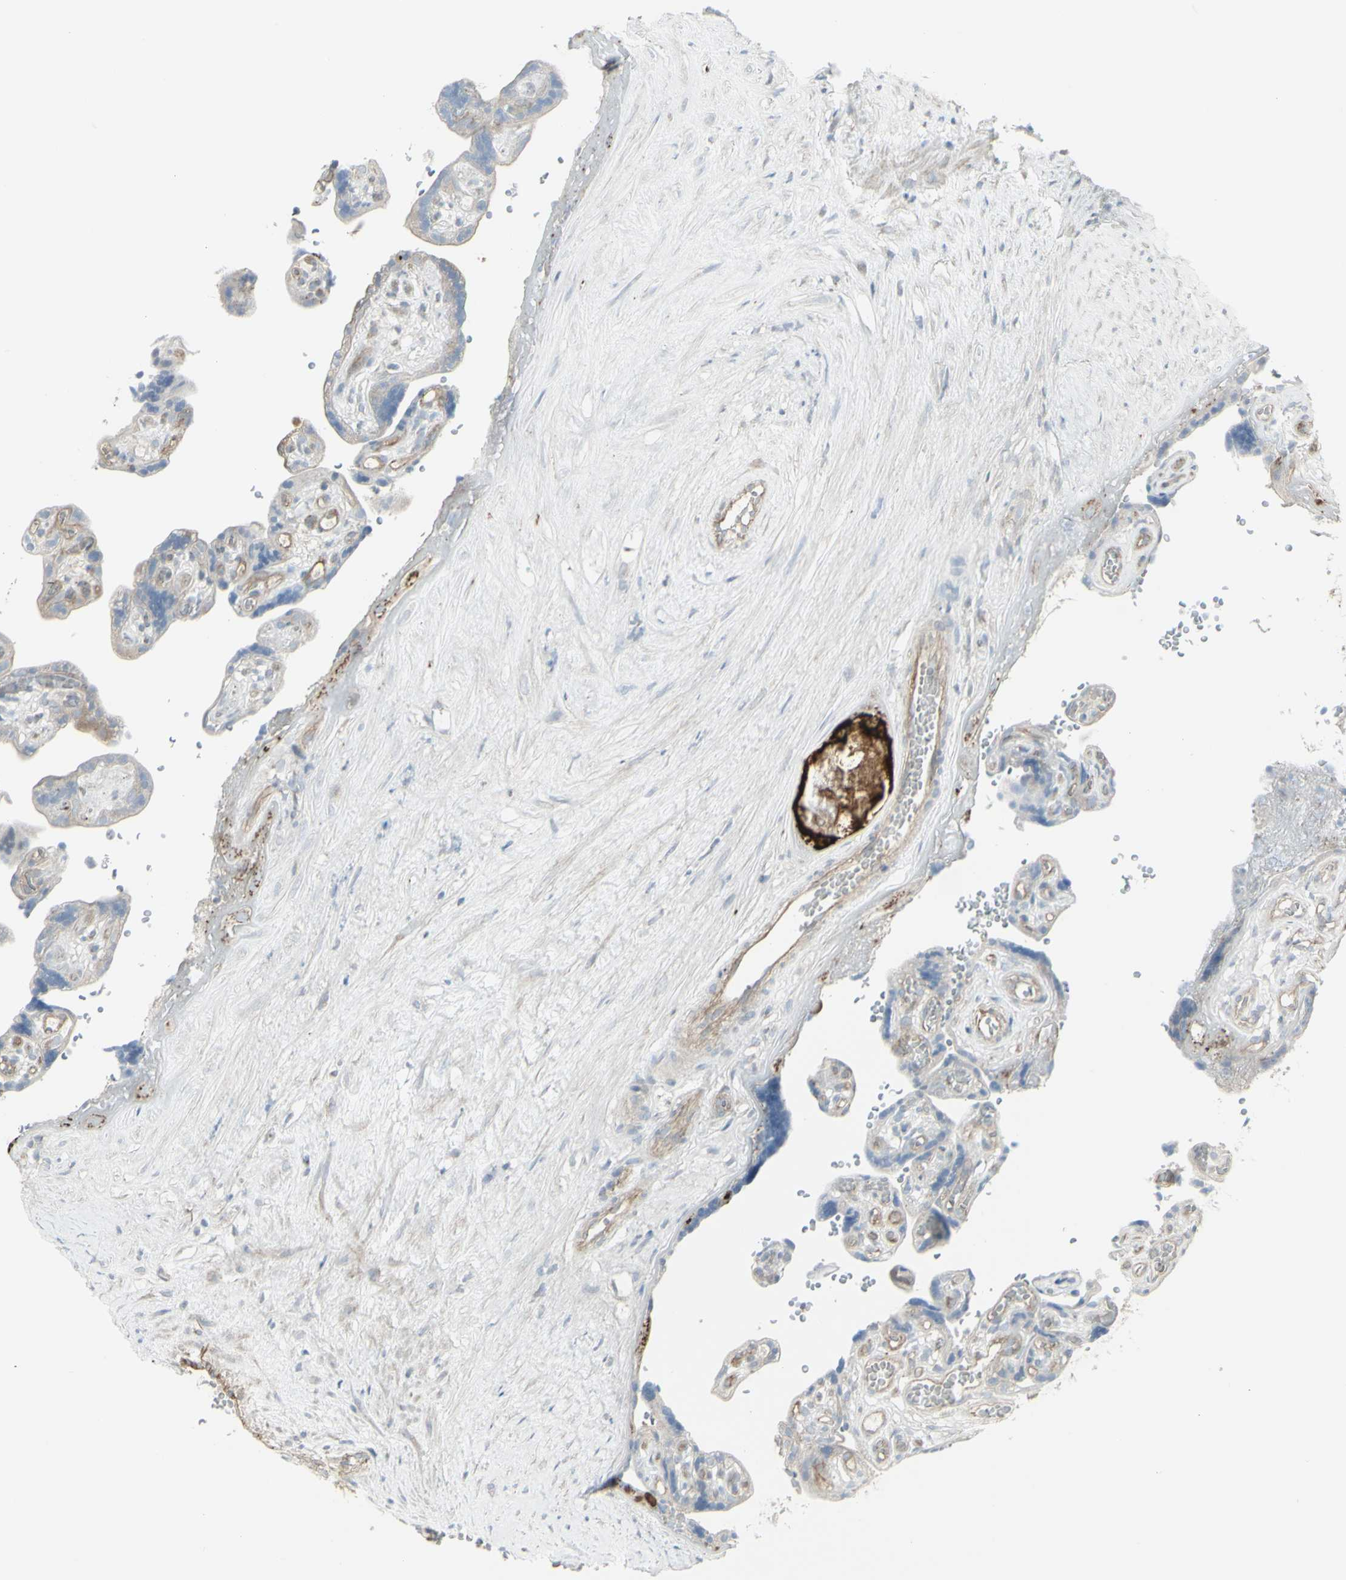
{"staining": {"intensity": "moderate", "quantity": "25%-75%", "location": "cytoplasmic/membranous"}, "tissue": "placenta", "cell_type": "Decidual cells", "image_type": "normal", "snomed": [{"axis": "morphology", "description": "Normal tissue, NOS"}, {"axis": "topography", "description": "Placenta"}], "caption": "DAB immunohistochemical staining of benign placenta demonstrates moderate cytoplasmic/membranous protein staining in about 25%-75% of decidual cells. (Brightfield microscopy of DAB IHC at high magnification).", "gene": "GALNT6", "patient": {"sex": "female", "age": 30}}